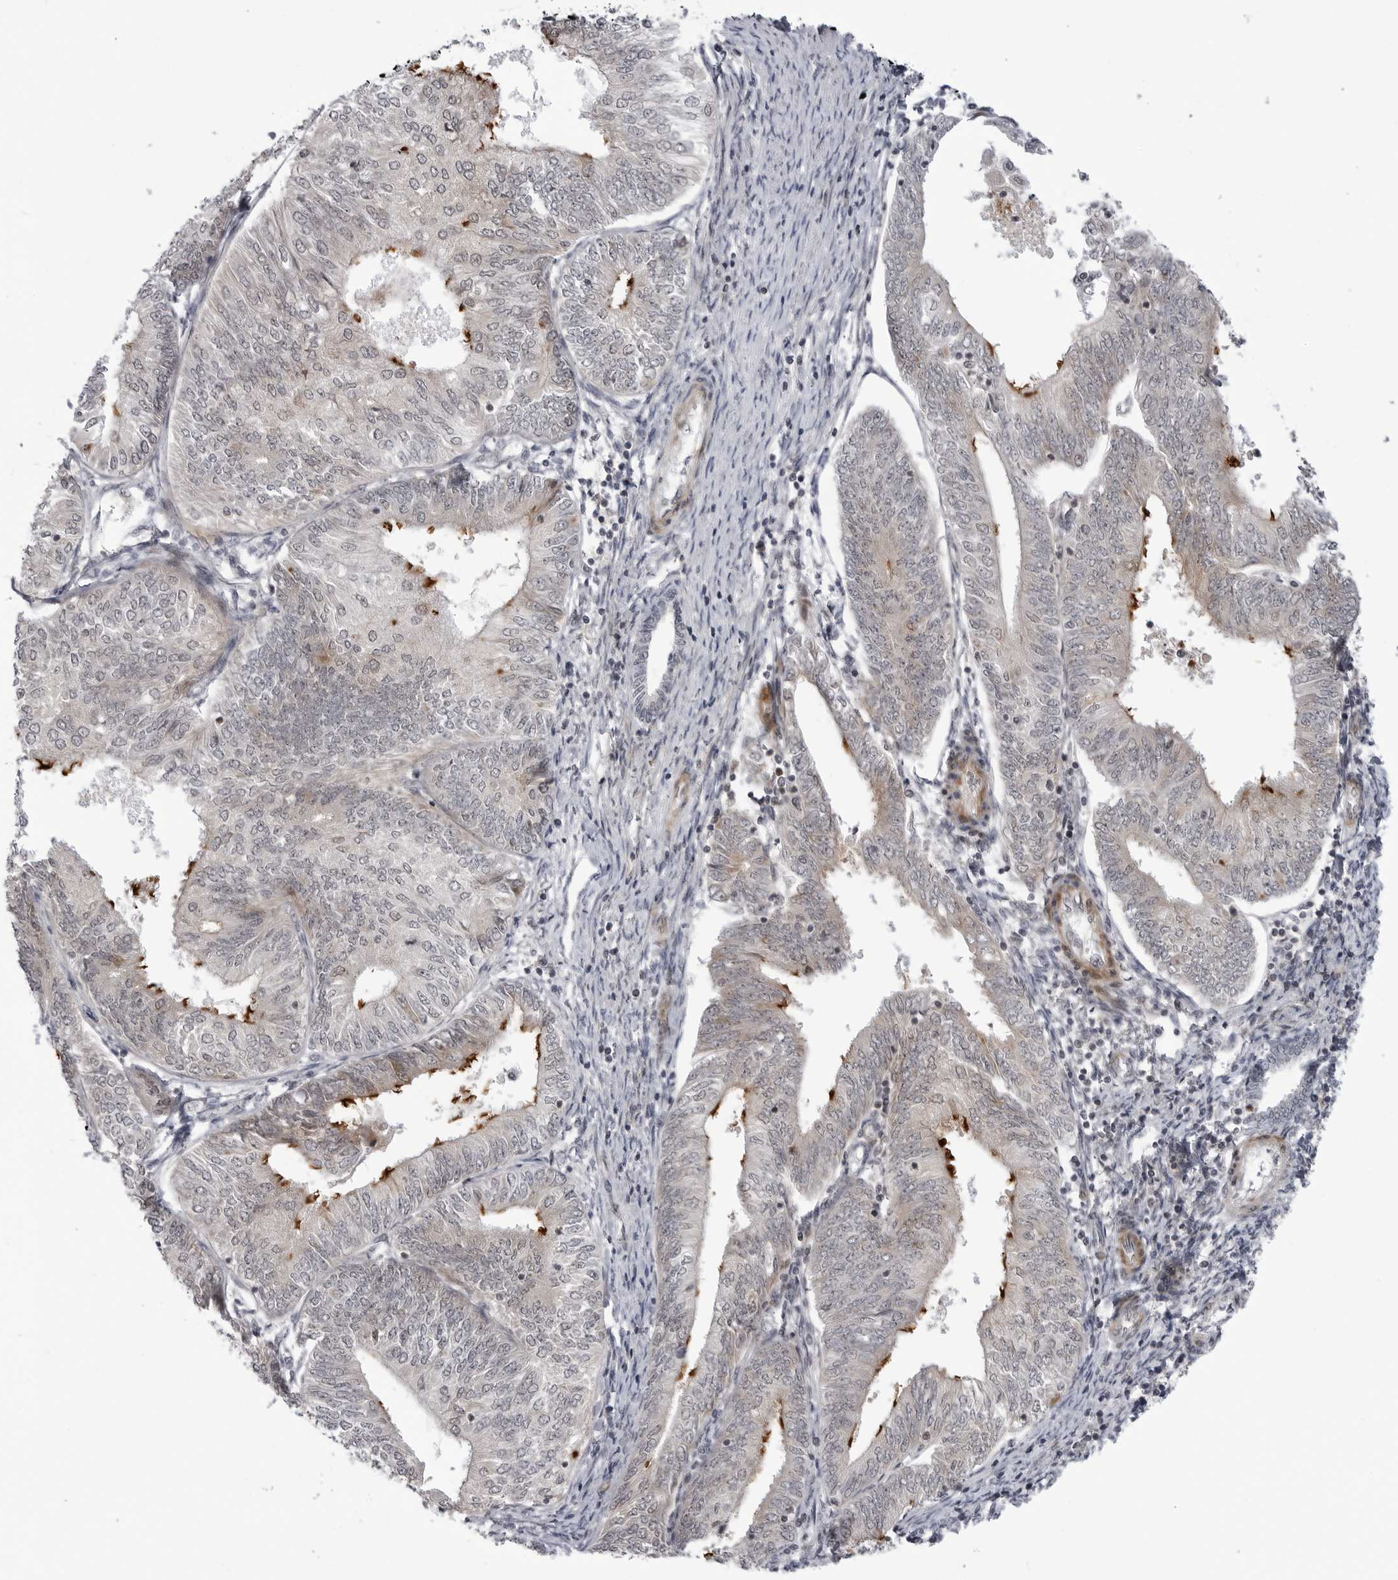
{"staining": {"intensity": "strong", "quantity": "<25%", "location": "cytoplasmic/membranous"}, "tissue": "endometrial cancer", "cell_type": "Tumor cells", "image_type": "cancer", "snomed": [{"axis": "morphology", "description": "Adenocarcinoma, NOS"}, {"axis": "topography", "description": "Endometrium"}], "caption": "Adenocarcinoma (endometrial) stained with IHC displays strong cytoplasmic/membranous expression in approximately <25% of tumor cells. (brown staining indicates protein expression, while blue staining denotes nuclei).", "gene": "ADAMTS5", "patient": {"sex": "female", "age": 58}}